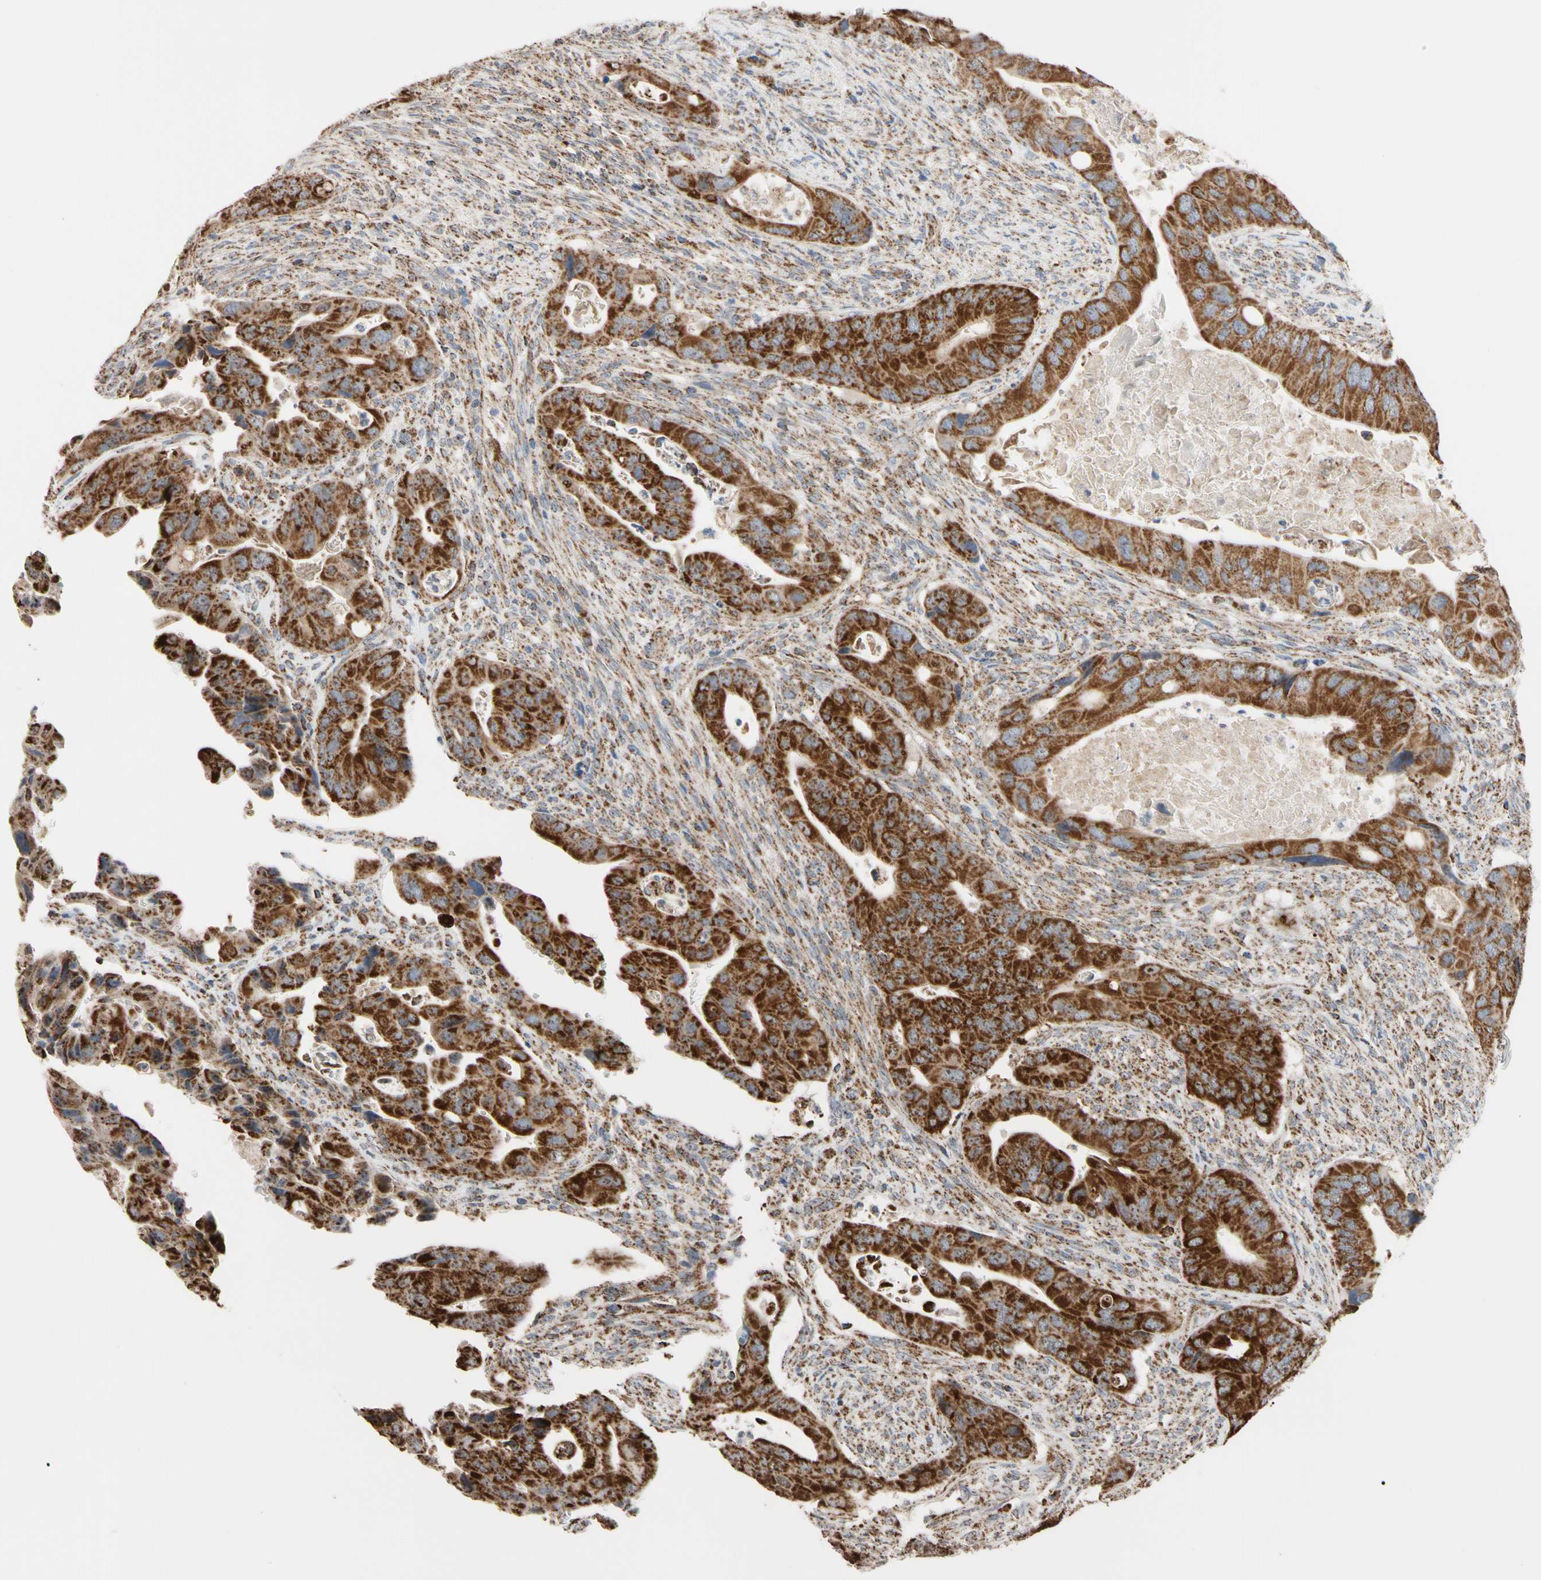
{"staining": {"intensity": "strong", "quantity": ">75%", "location": "cytoplasmic/membranous"}, "tissue": "colorectal cancer", "cell_type": "Tumor cells", "image_type": "cancer", "snomed": [{"axis": "morphology", "description": "Adenocarcinoma, NOS"}, {"axis": "topography", "description": "Rectum"}], "caption": "Colorectal cancer tissue shows strong cytoplasmic/membranous positivity in about >75% of tumor cells", "gene": "FAM110B", "patient": {"sex": "female", "age": 57}}